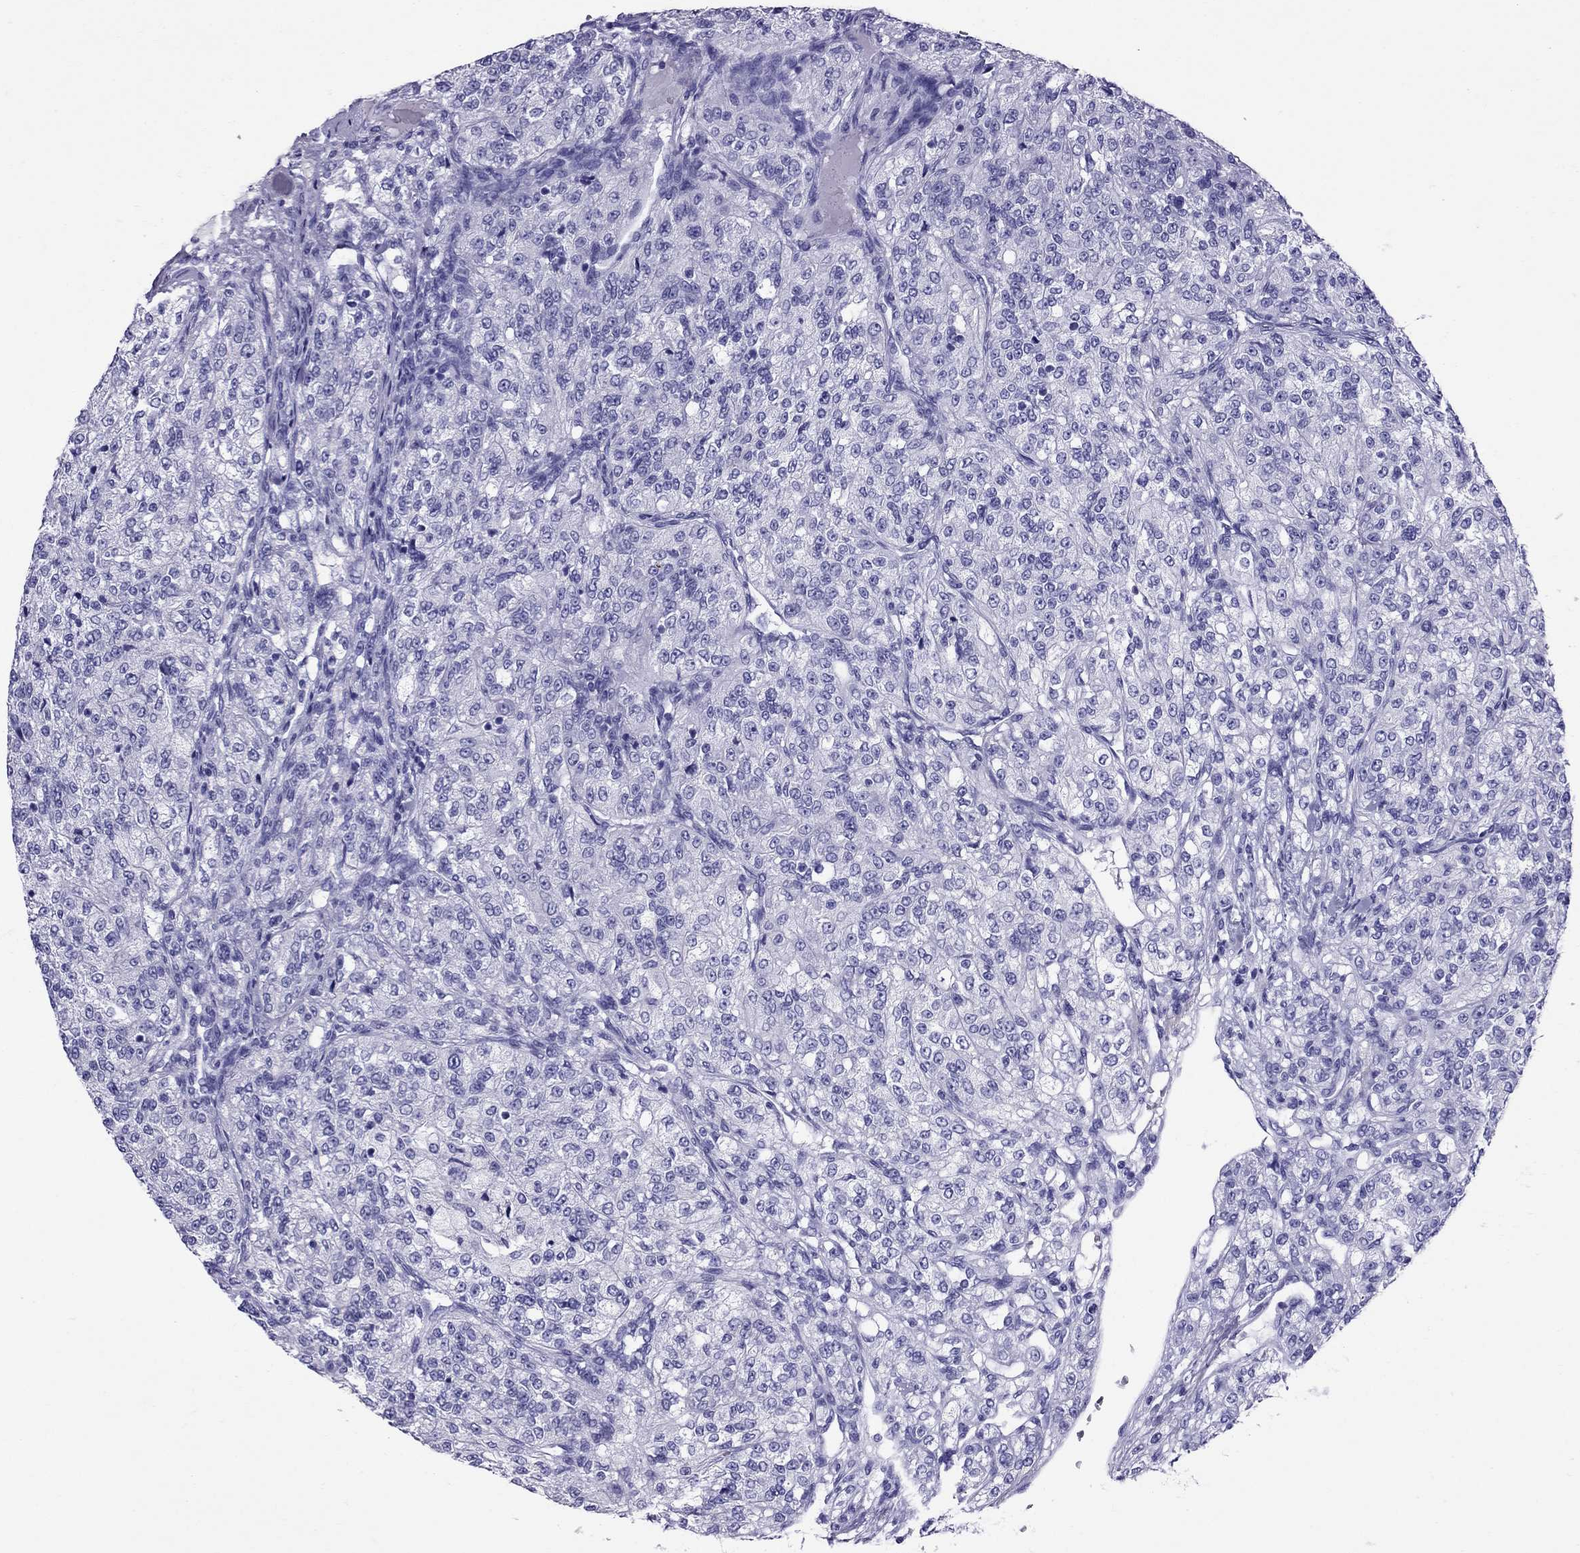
{"staining": {"intensity": "negative", "quantity": "none", "location": "none"}, "tissue": "renal cancer", "cell_type": "Tumor cells", "image_type": "cancer", "snomed": [{"axis": "morphology", "description": "Adenocarcinoma, NOS"}, {"axis": "topography", "description": "Kidney"}], "caption": "Tumor cells show no significant protein expression in renal adenocarcinoma.", "gene": "AVPR1B", "patient": {"sex": "female", "age": 63}}